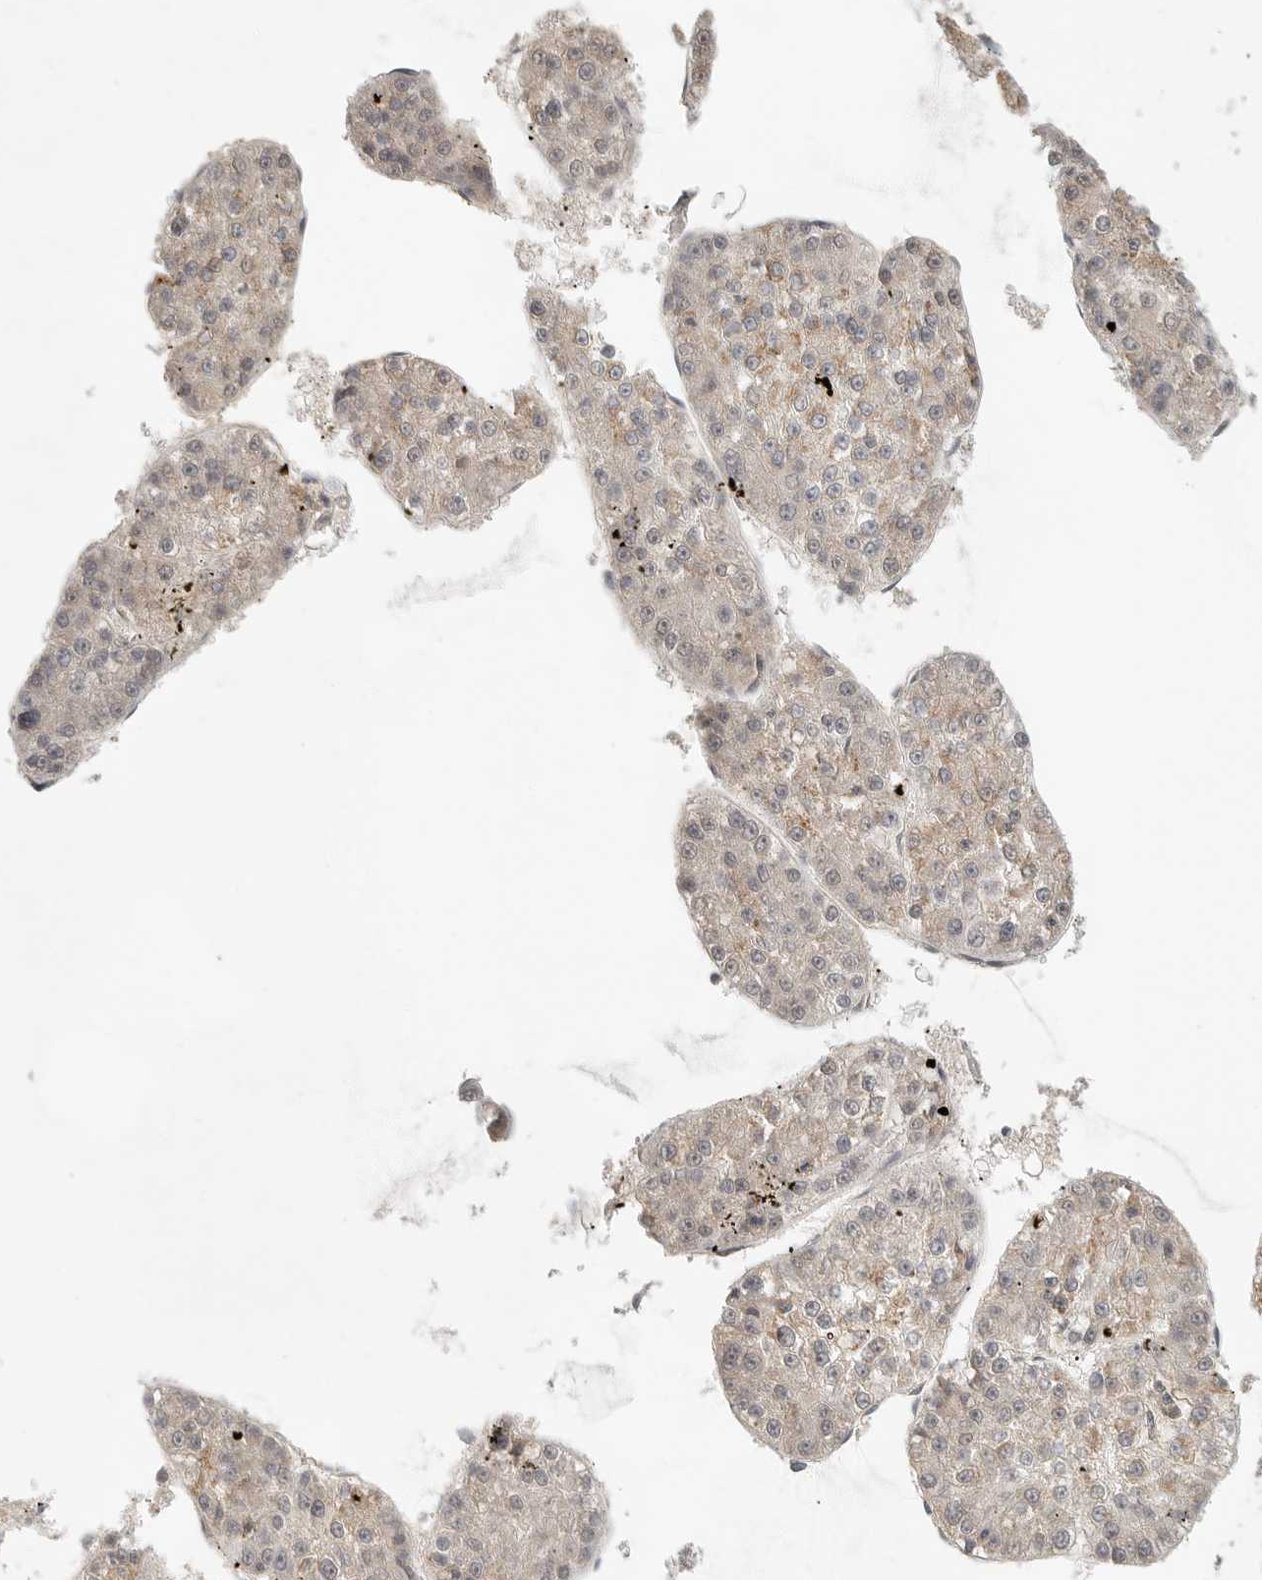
{"staining": {"intensity": "weak", "quantity": "25%-75%", "location": "cytoplasmic/membranous"}, "tissue": "liver cancer", "cell_type": "Tumor cells", "image_type": "cancer", "snomed": [{"axis": "morphology", "description": "Carcinoma, Hepatocellular, NOS"}, {"axis": "topography", "description": "Liver"}], "caption": "The photomicrograph shows a brown stain indicating the presence of a protein in the cytoplasmic/membranous of tumor cells in liver cancer.", "gene": "SLC25A36", "patient": {"sex": "female", "age": 73}}